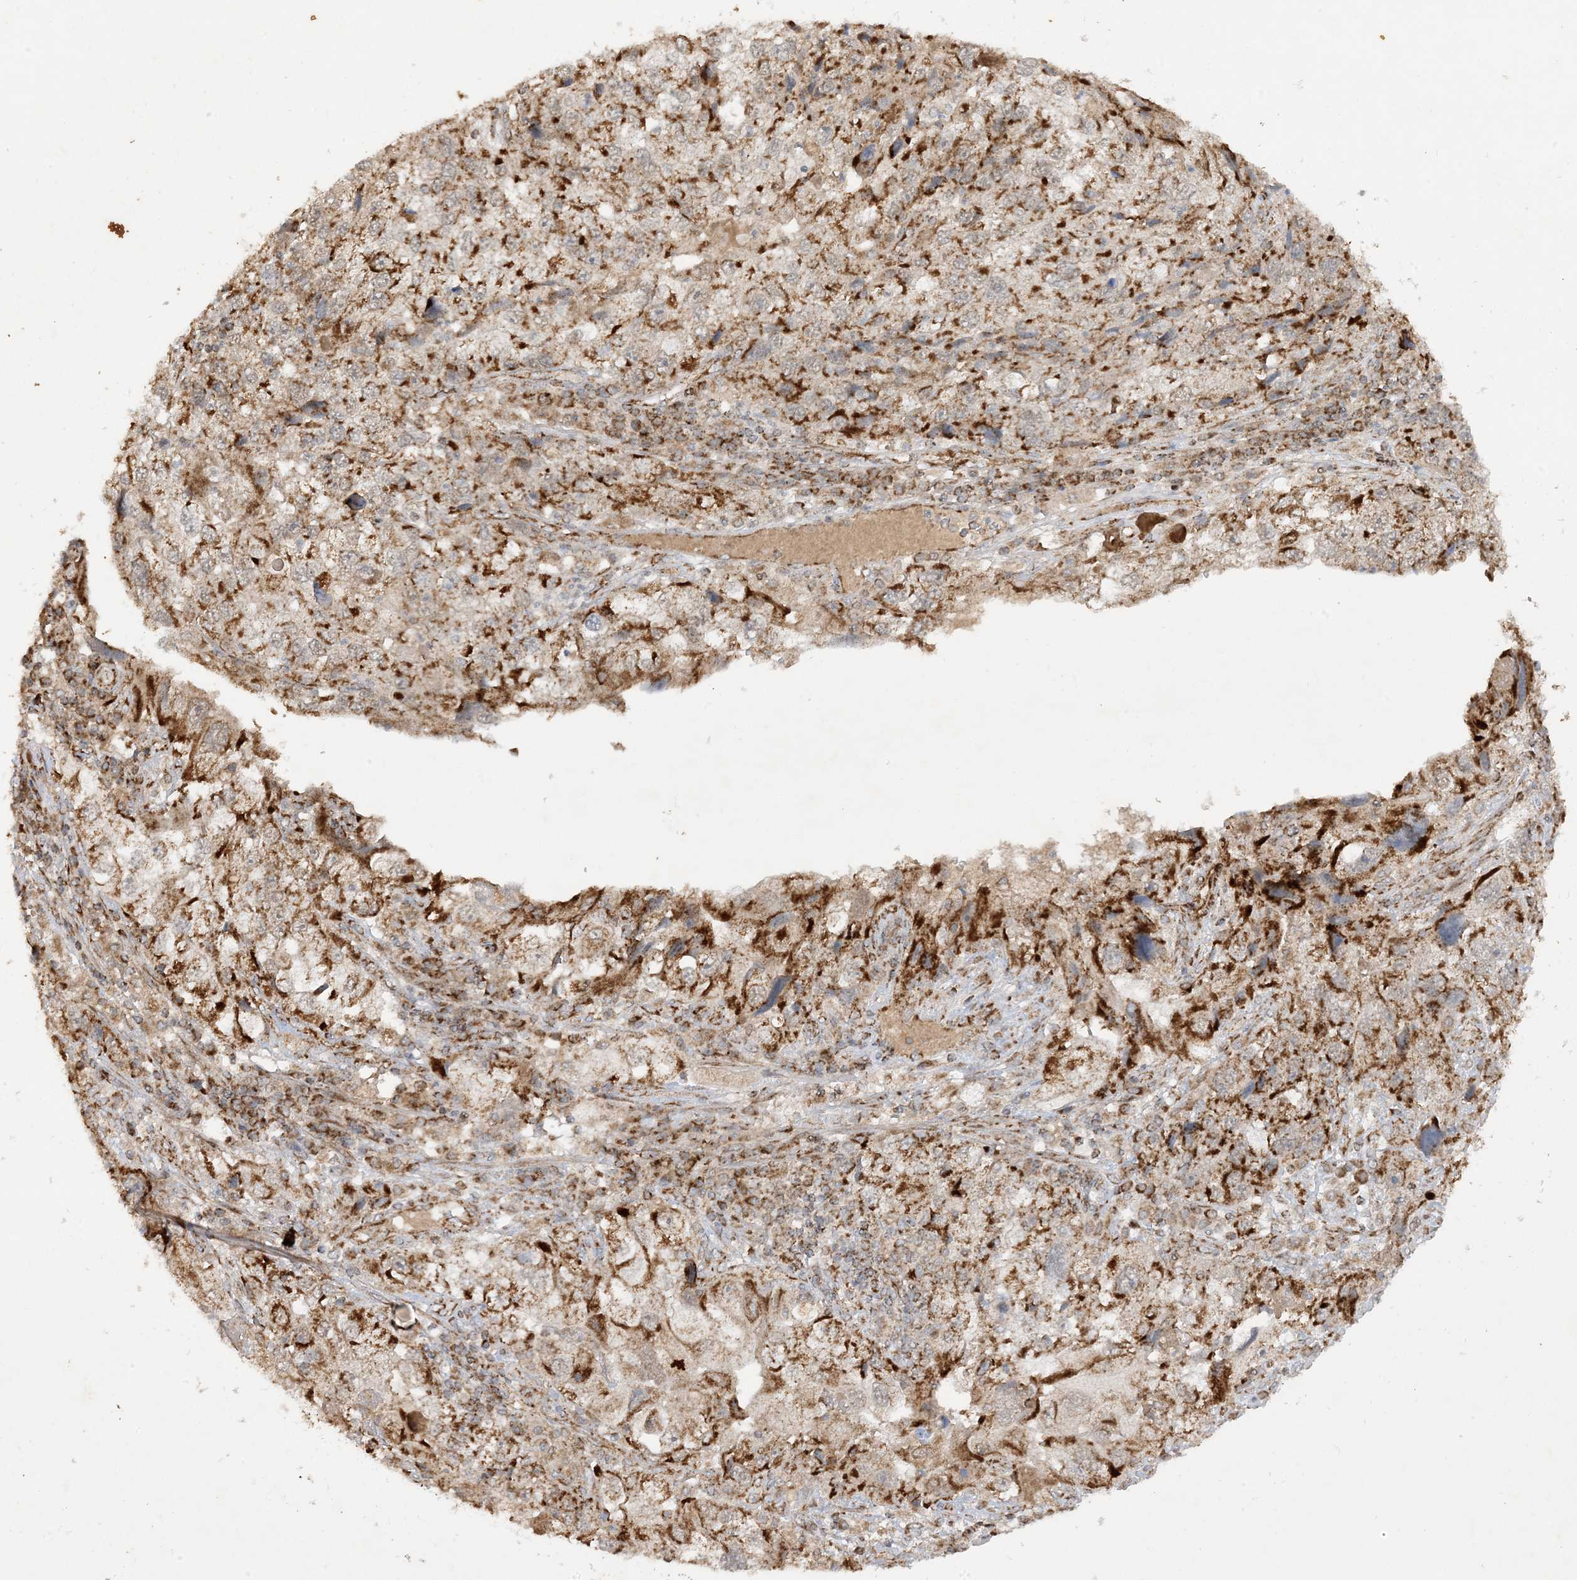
{"staining": {"intensity": "strong", "quantity": ">75%", "location": "cytoplasmic/membranous"}, "tissue": "endometrial cancer", "cell_type": "Tumor cells", "image_type": "cancer", "snomed": [{"axis": "morphology", "description": "Adenocarcinoma, NOS"}, {"axis": "topography", "description": "Endometrium"}], "caption": "Protein expression analysis of endometrial adenocarcinoma shows strong cytoplasmic/membranous expression in about >75% of tumor cells. (brown staining indicates protein expression, while blue staining denotes nuclei).", "gene": "NDUFAF3", "patient": {"sex": "female", "age": 49}}